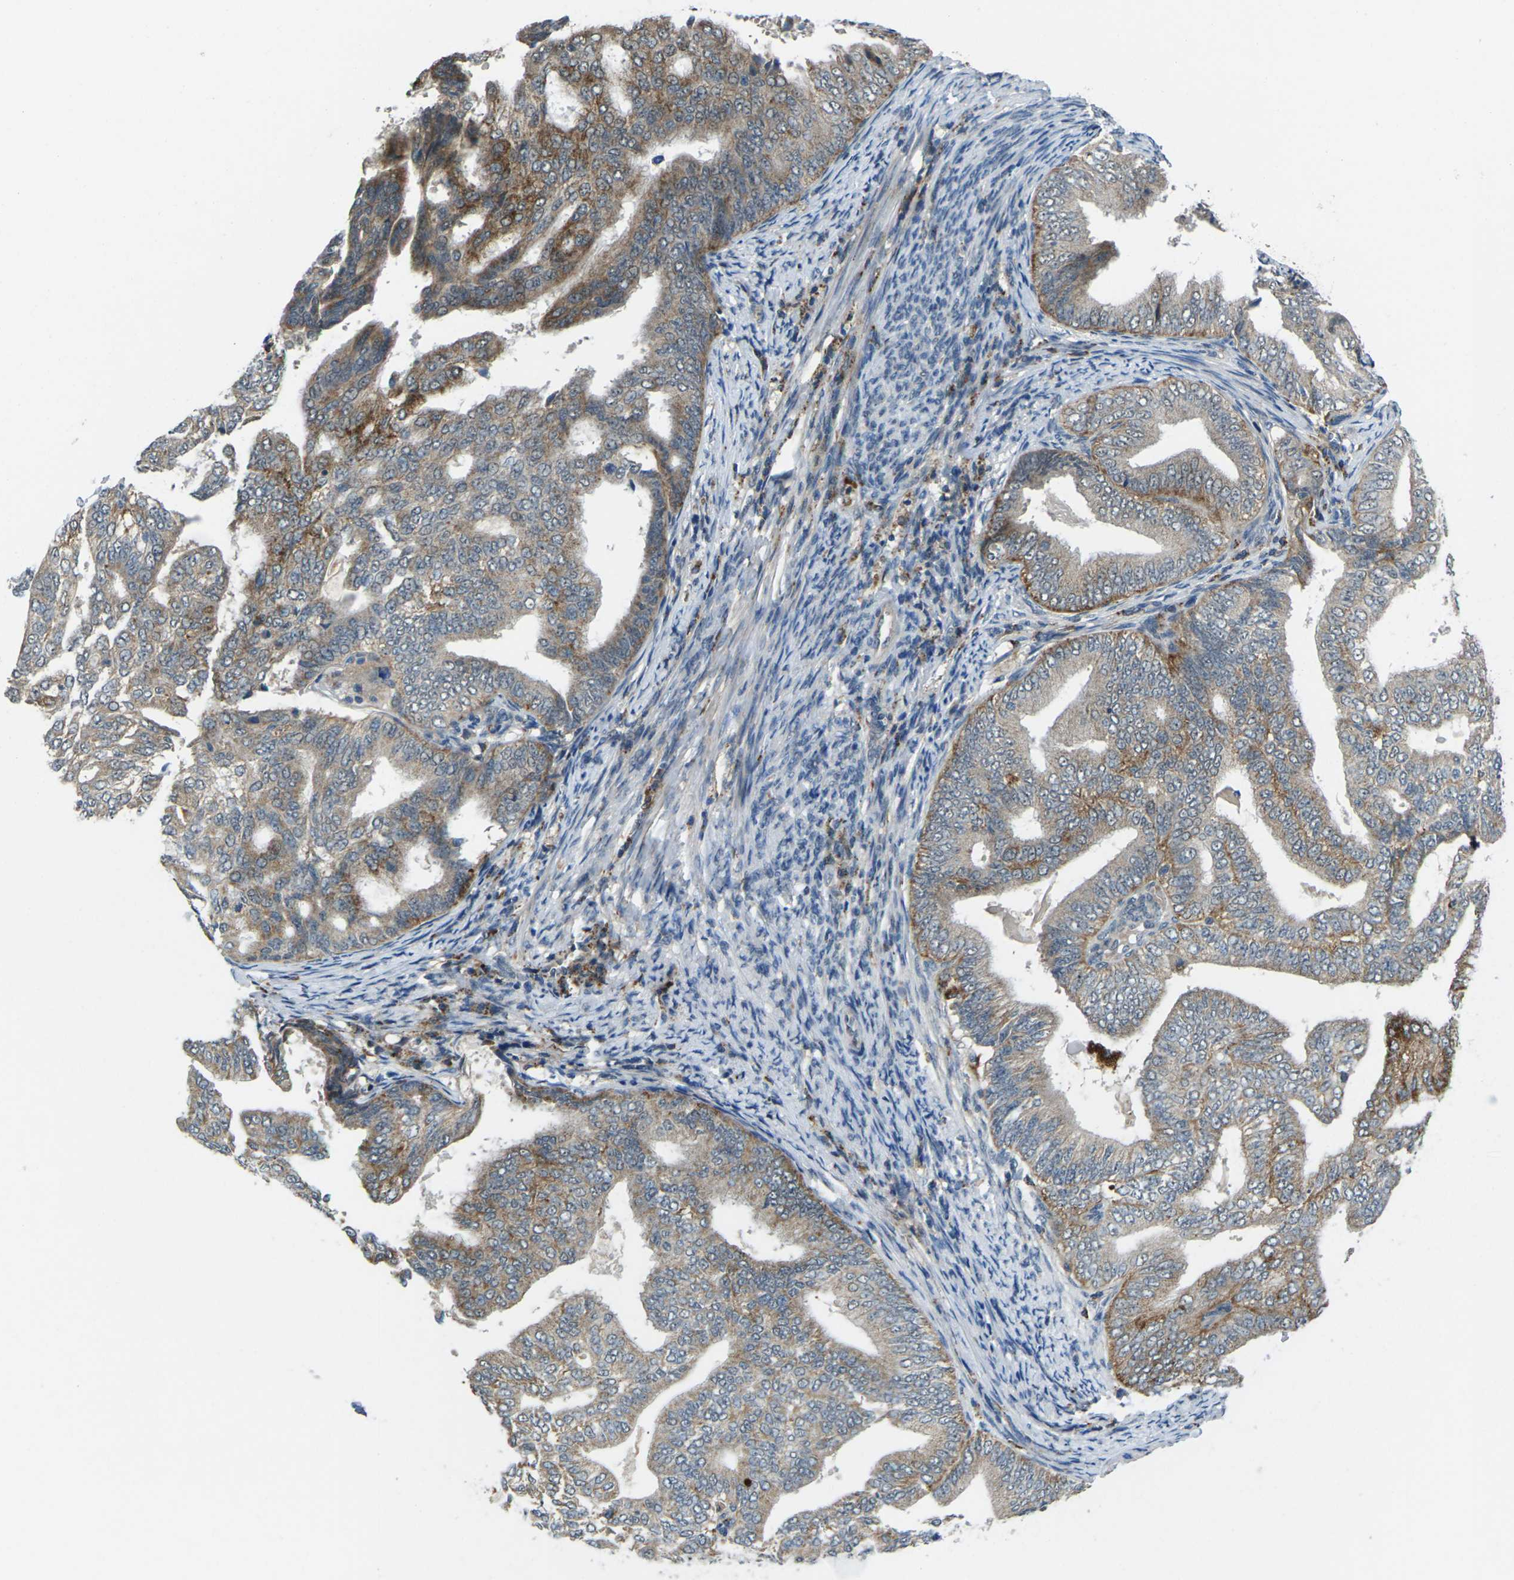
{"staining": {"intensity": "moderate", "quantity": ">75%", "location": "cytoplasmic/membranous"}, "tissue": "endometrial cancer", "cell_type": "Tumor cells", "image_type": "cancer", "snomed": [{"axis": "morphology", "description": "Adenocarcinoma, NOS"}, {"axis": "topography", "description": "Endometrium"}], "caption": "The micrograph demonstrates immunohistochemical staining of adenocarcinoma (endometrial). There is moderate cytoplasmic/membranous positivity is appreciated in about >75% of tumor cells.", "gene": "SLC31A2", "patient": {"sex": "female", "age": 58}}